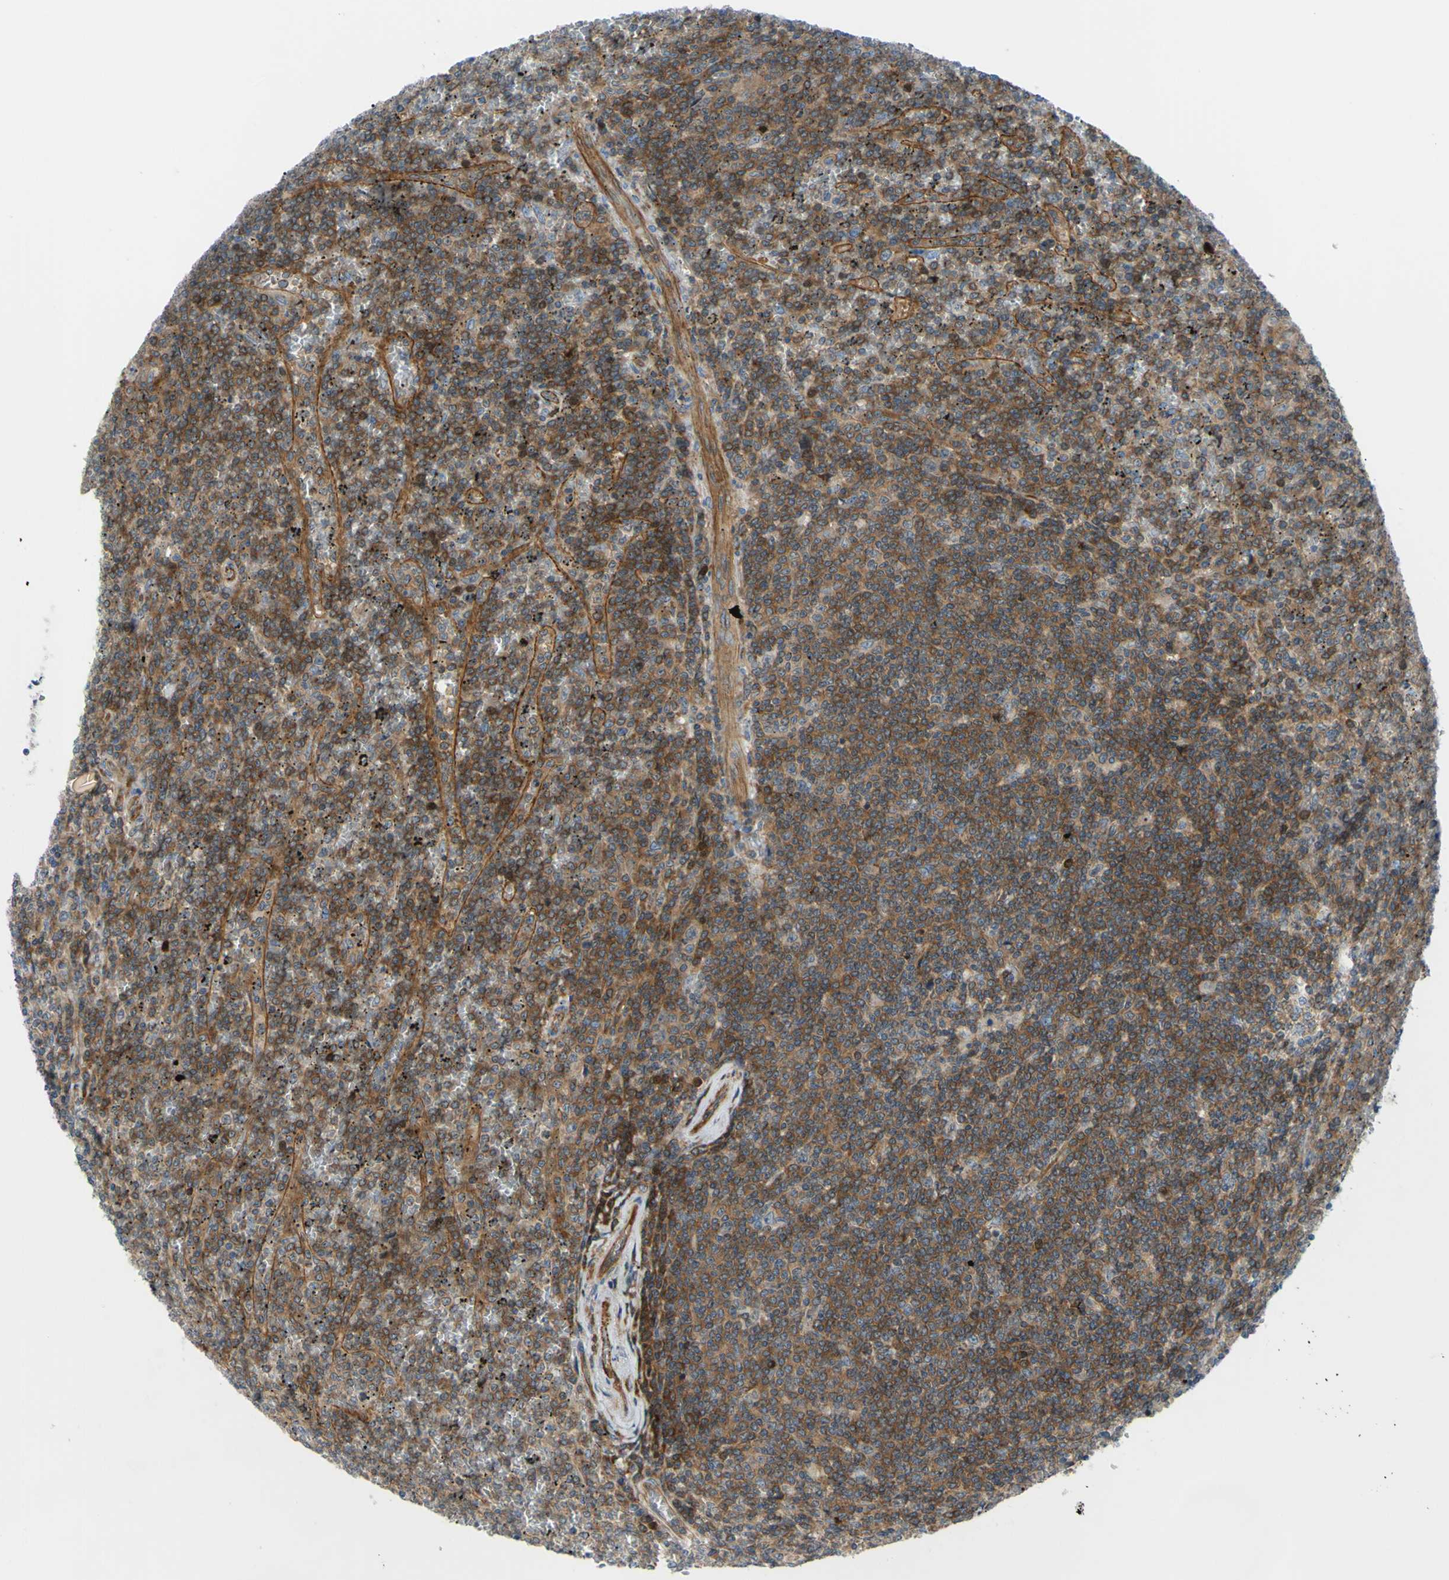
{"staining": {"intensity": "moderate", "quantity": ">75%", "location": "cytoplasmic/membranous"}, "tissue": "lymphoma", "cell_type": "Tumor cells", "image_type": "cancer", "snomed": [{"axis": "morphology", "description": "Malignant lymphoma, non-Hodgkin's type, Low grade"}, {"axis": "topography", "description": "Spleen"}], "caption": "Moderate cytoplasmic/membranous staining is present in about >75% of tumor cells in lymphoma.", "gene": "PAK2", "patient": {"sex": "female", "age": 19}}